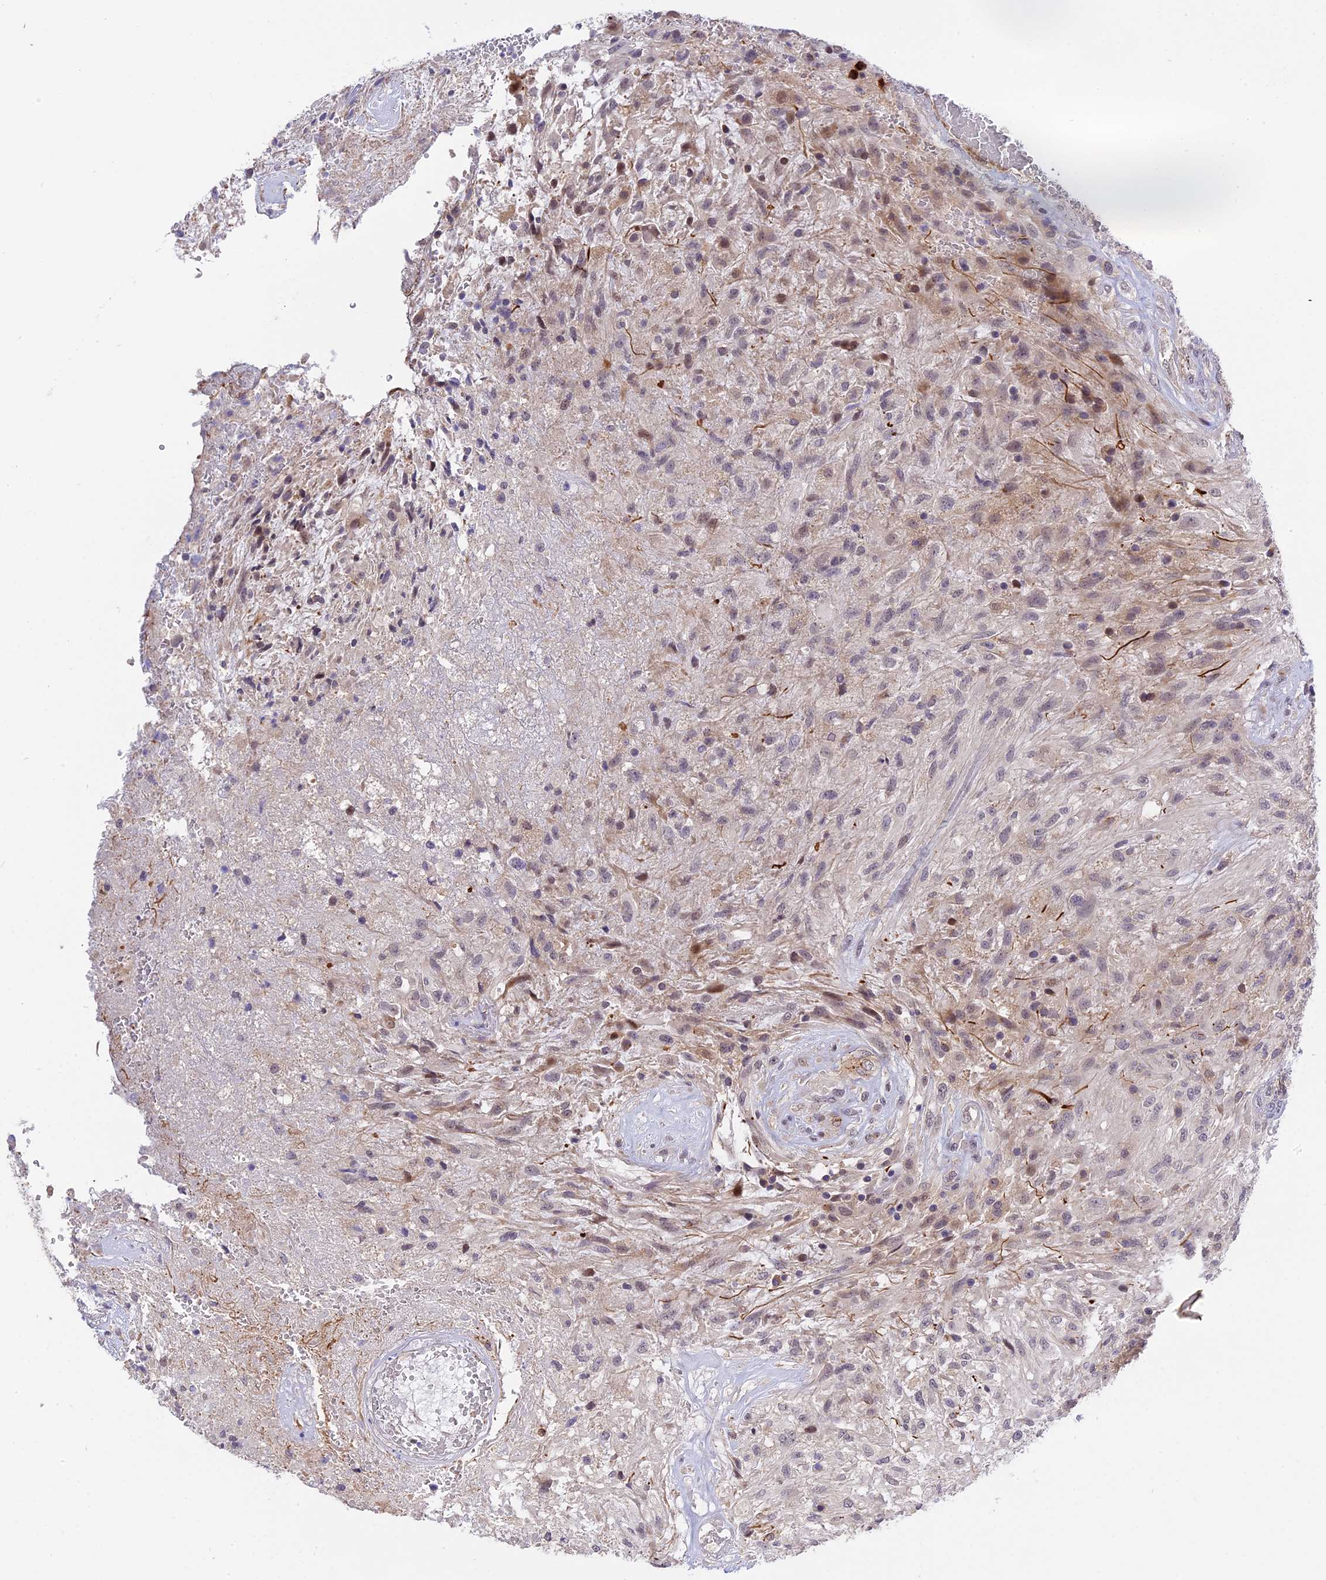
{"staining": {"intensity": "negative", "quantity": "none", "location": "none"}, "tissue": "glioma", "cell_type": "Tumor cells", "image_type": "cancer", "snomed": [{"axis": "morphology", "description": "Glioma, malignant, High grade"}, {"axis": "topography", "description": "Brain"}], "caption": "IHC histopathology image of human glioma stained for a protein (brown), which exhibits no positivity in tumor cells. (Stains: DAB (3,3'-diaminobenzidine) immunohistochemistry (IHC) with hematoxylin counter stain, Microscopy: brightfield microscopy at high magnification).", "gene": "MFSD2A", "patient": {"sex": "male", "age": 56}}